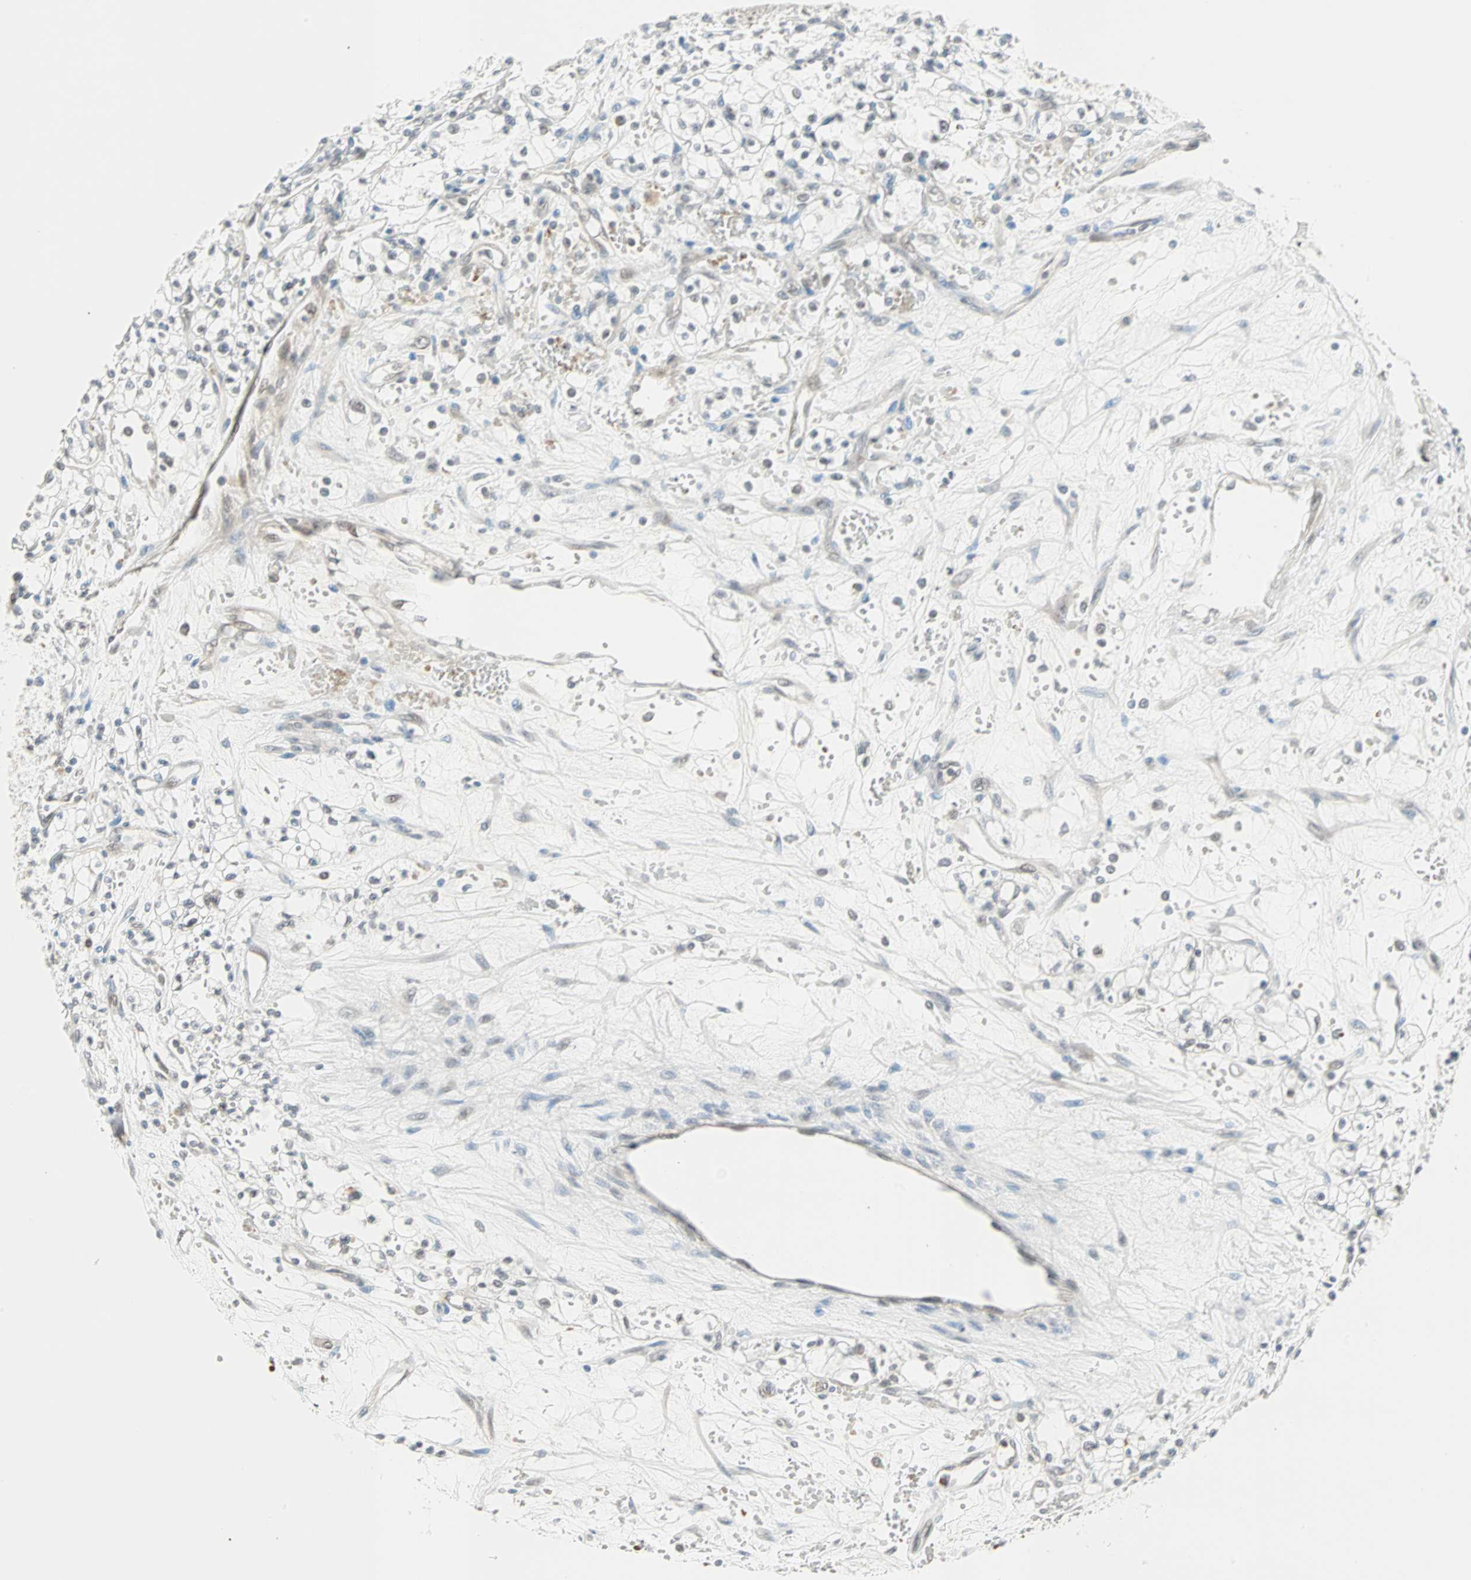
{"staining": {"intensity": "negative", "quantity": "none", "location": "none"}, "tissue": "renal cancer", "cell_type": "Tumor cells", "image_type": "cancer", "snomed": [{"axis": "morphology", "description": "Normal tissue, NOS"}, {"axis": "morphology", "description": "Adenocarcinoma, NOS"}, {"axis": "topography", "description": "Kidney"}], "caption": "Renal adenocarcinoma was stained to show a protein in brown. There is no significant staining in tumor cells.", "gene": "BCAN", "patient": {"sex": "male", "age": 59}}